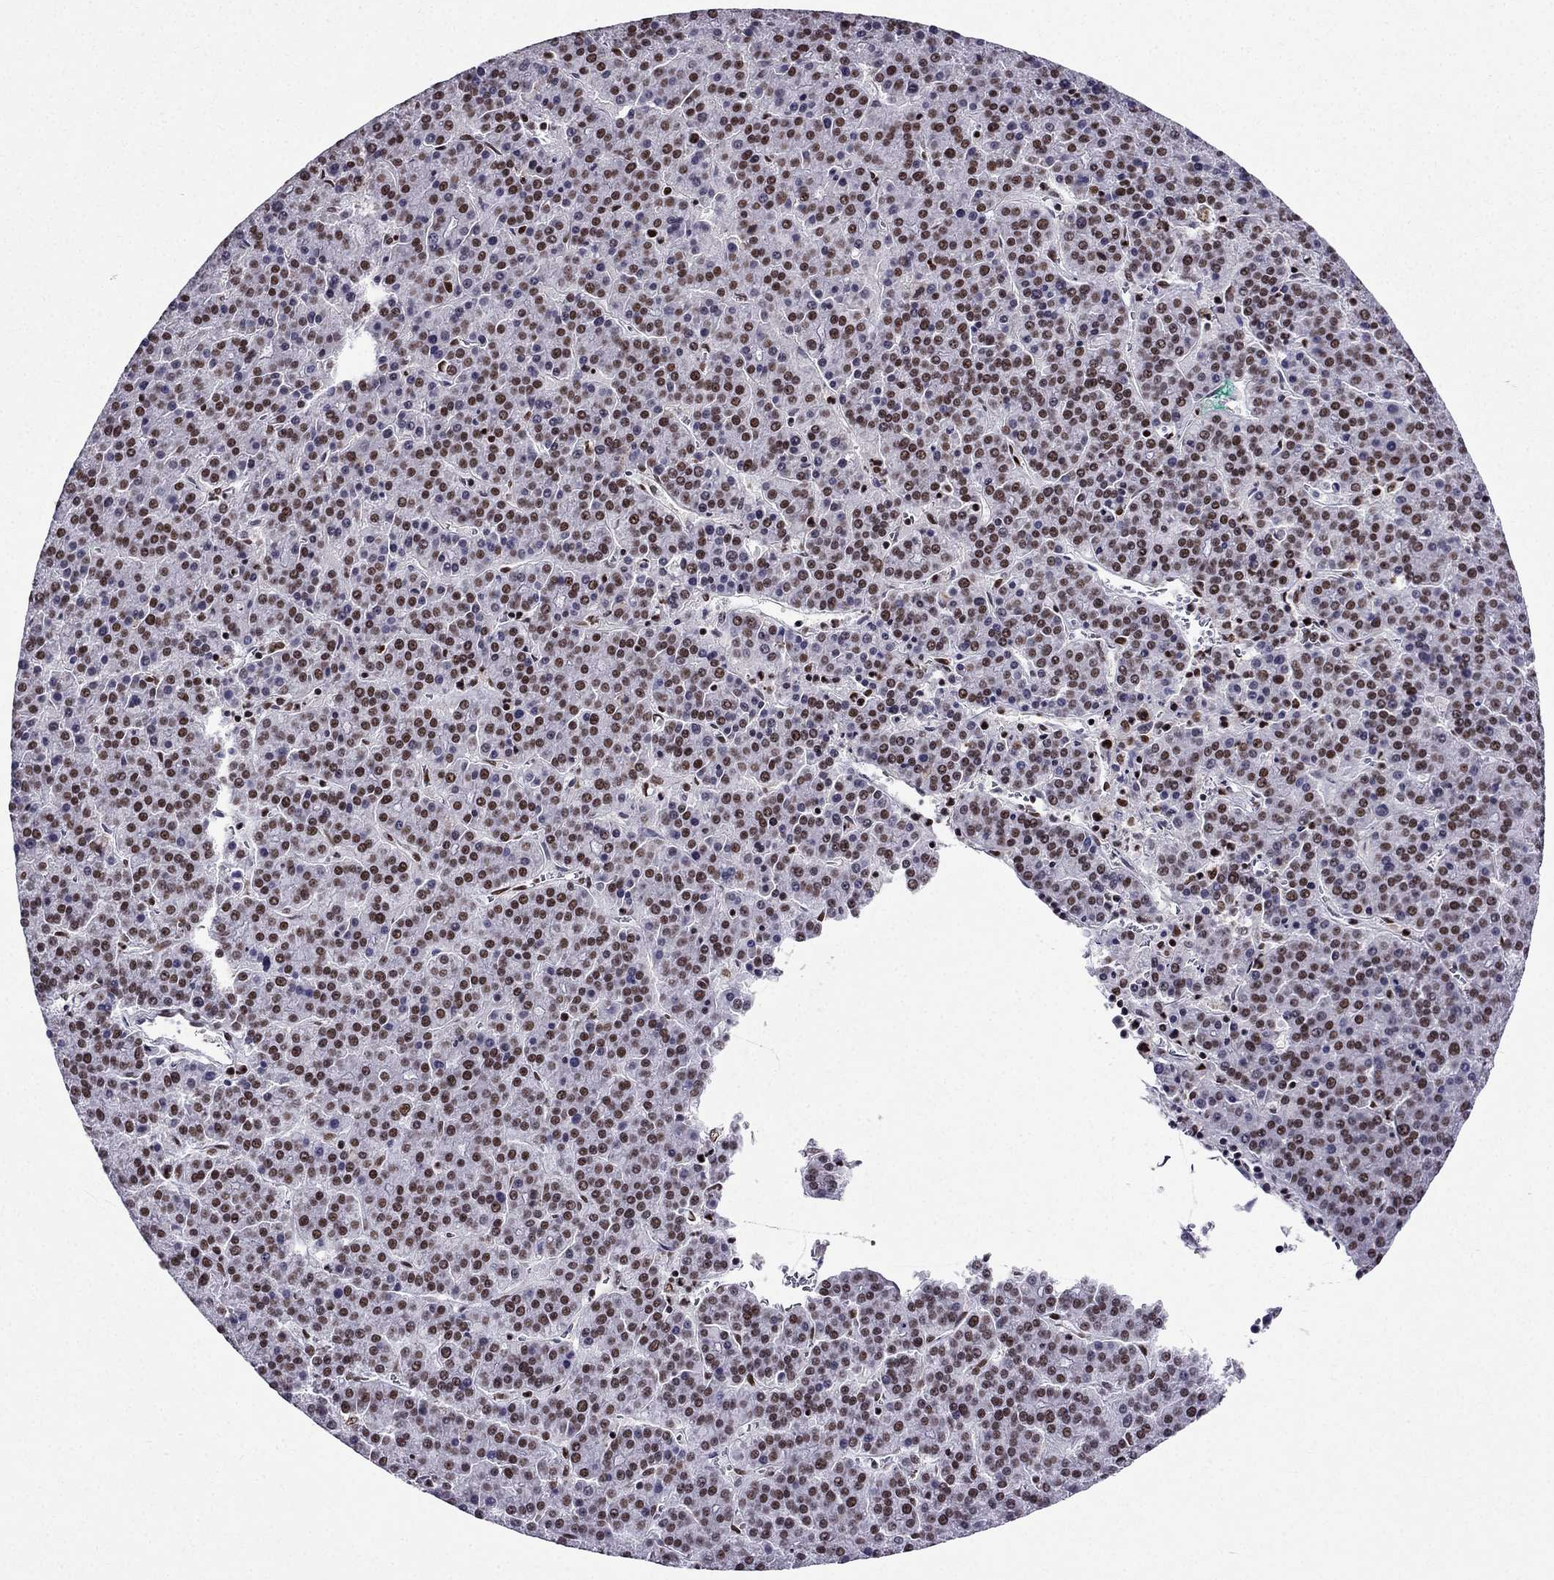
{"staining": {"intensity": "moderate", "quantity": "25%-75%", "location": "nuclear"}, "tissue": "liver cancer", "cell_type": "Tumor cells", "image_type": "cancer", "snomed": [{"axis": "morphology", "description": "Carcinoma, Hepatocellular, NOS"}, {"axis": "topography", "description": "Liver"}], "caption": "Tumor cells exhibit medium levels of moderate nuclear positivity in approximately 25%-75% of cells in human hepatocellular carcinoma (liver).", "gene": "ZNF420", "patient": {"sex": "female", "age": 58}}